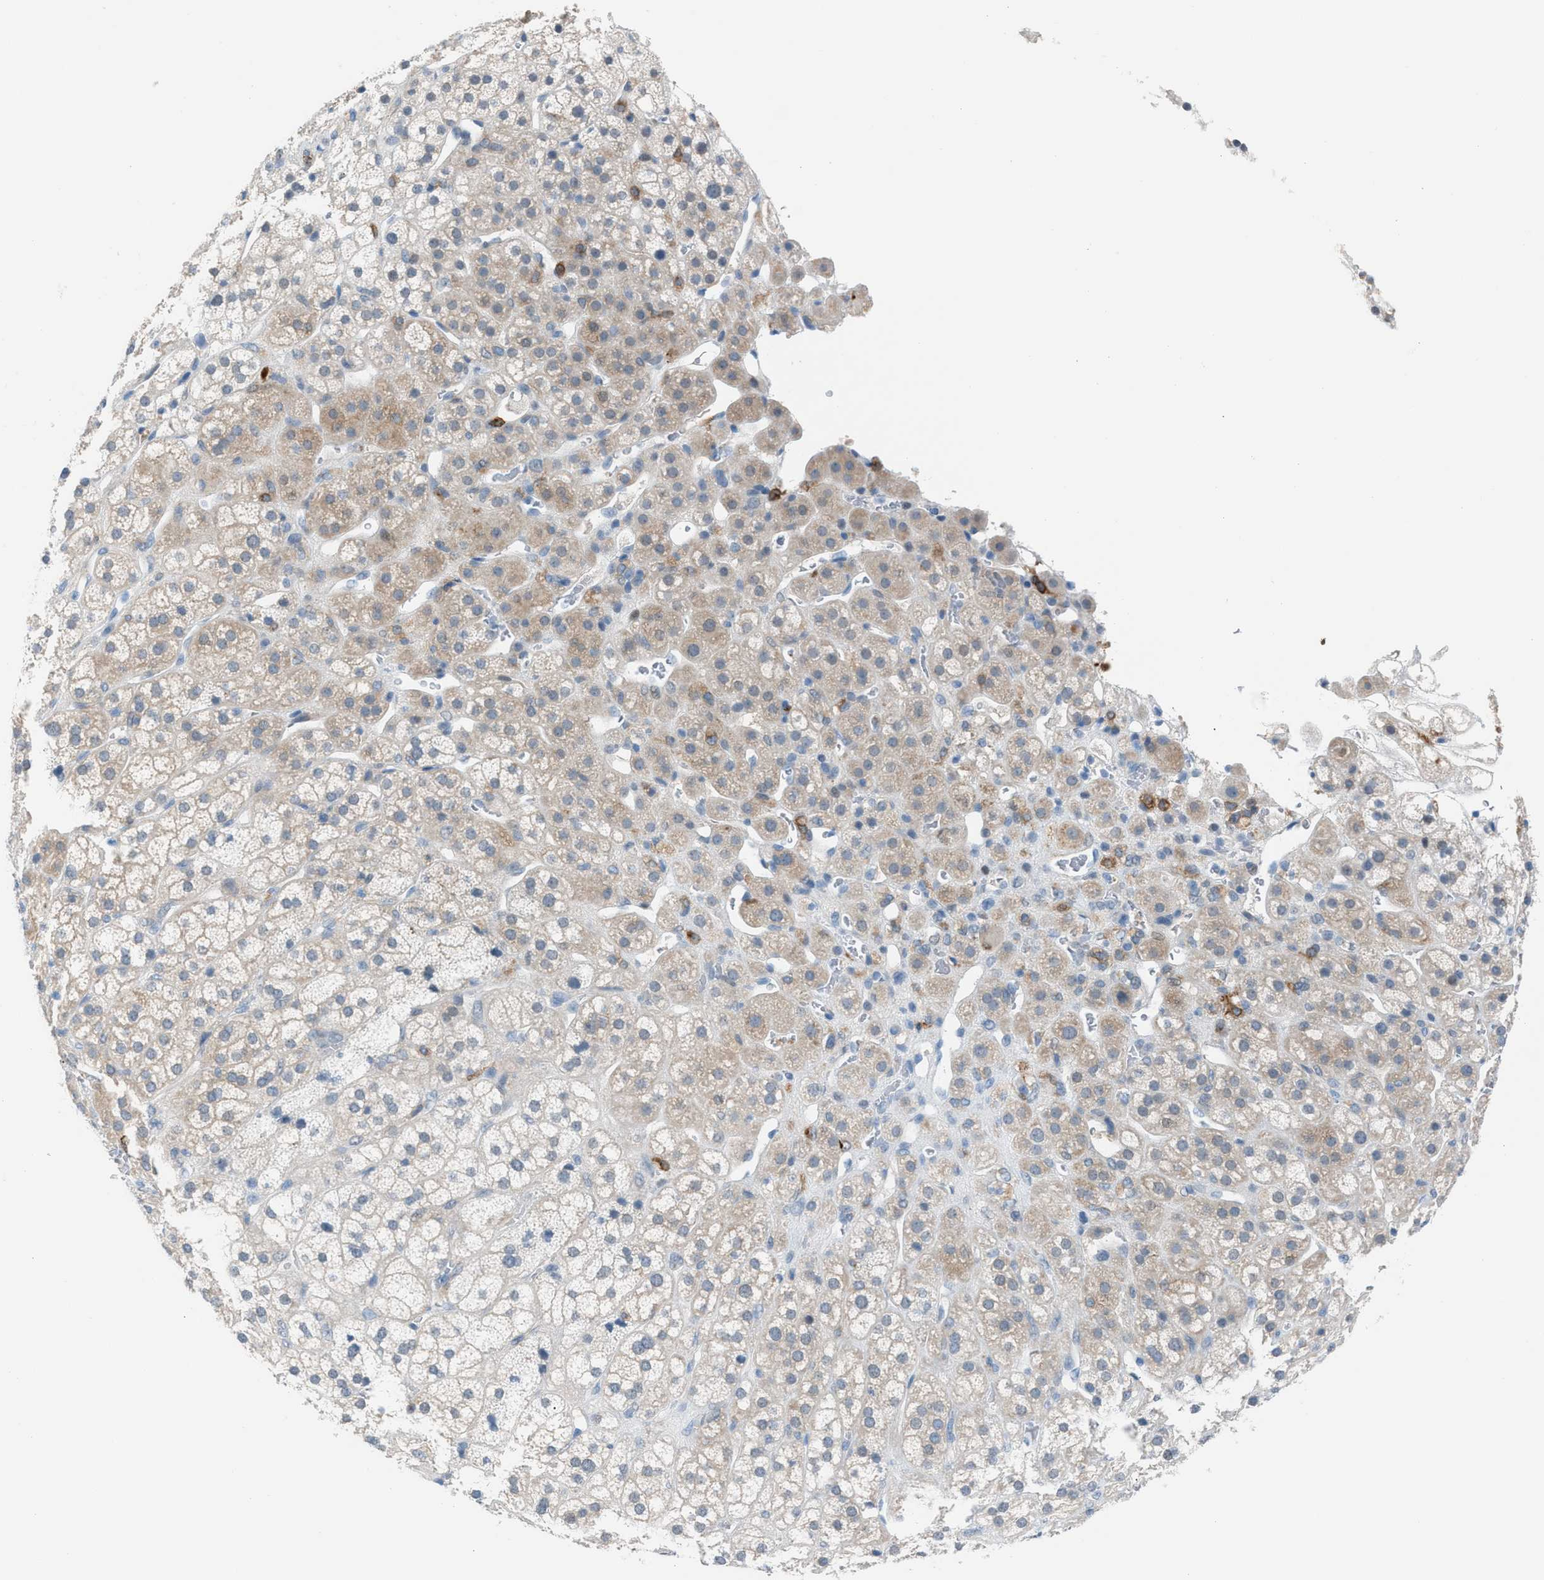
{"staining": {"intensity": "weak", "quantity": "25%-75%", "location": "cytoplasmic/membranous"}, "tissue": "adrenal gland", "cell_type": "Glandular cells", "image_type": "normal", "snomed": [{"axis": "morphology", "description": "Normal tissue, NOS"}, {"axis": "topography", "description": "Adrenal gland"}], "caption": "Immunohistochemical staining of benign human adrenal gland exhibits low levels of weak cytoplasmic/membranous staining in about 25%-75% of glandular cells. Using DAB (3,3'-diaminobenzidine) (brown) and hematoxylin (blue) stains, captured at high magnification using brightfield microscopy.", "gene": "CLEC10A", "patient": {"sex": "male", "age": 56}}